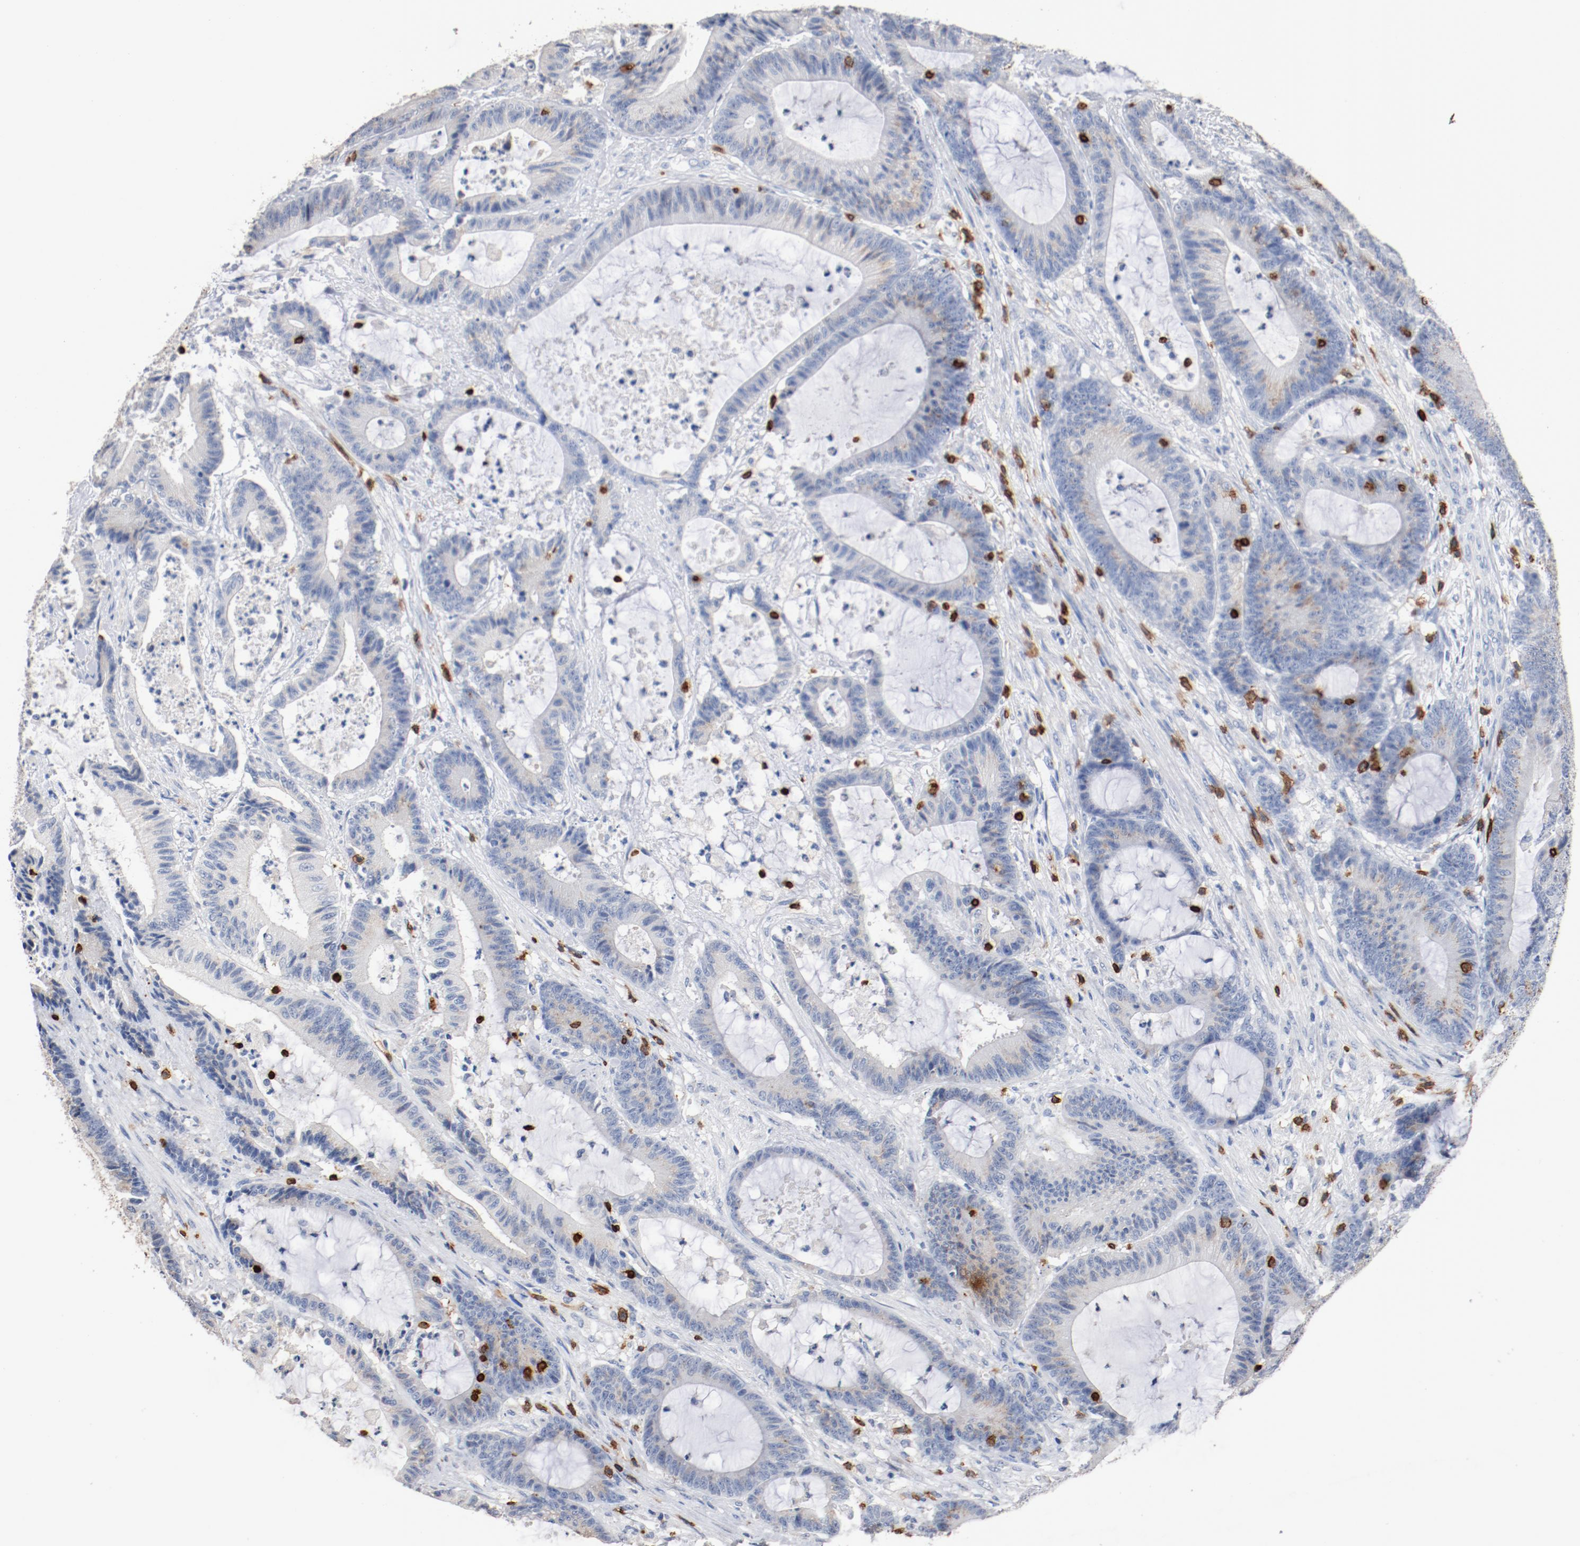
{"staining": {"intensity": "weak", "quantity": "<25%", "location": "cytoplasmic/membranous"}, "tissue": "colorectal cancer", "cell_type": "Tumor cells", "image_type": "cancer", "snomed": [{"axis": "morphology", "description": "Adenocarcinoma, NOS"}, {"axis": "topography", "description": "Colon"}], "caption": "IHC of human colorectal cancer reveals no expression in tumor cells.", "gene": "CD247", "patient": {"sex": "female", "age": 84}}